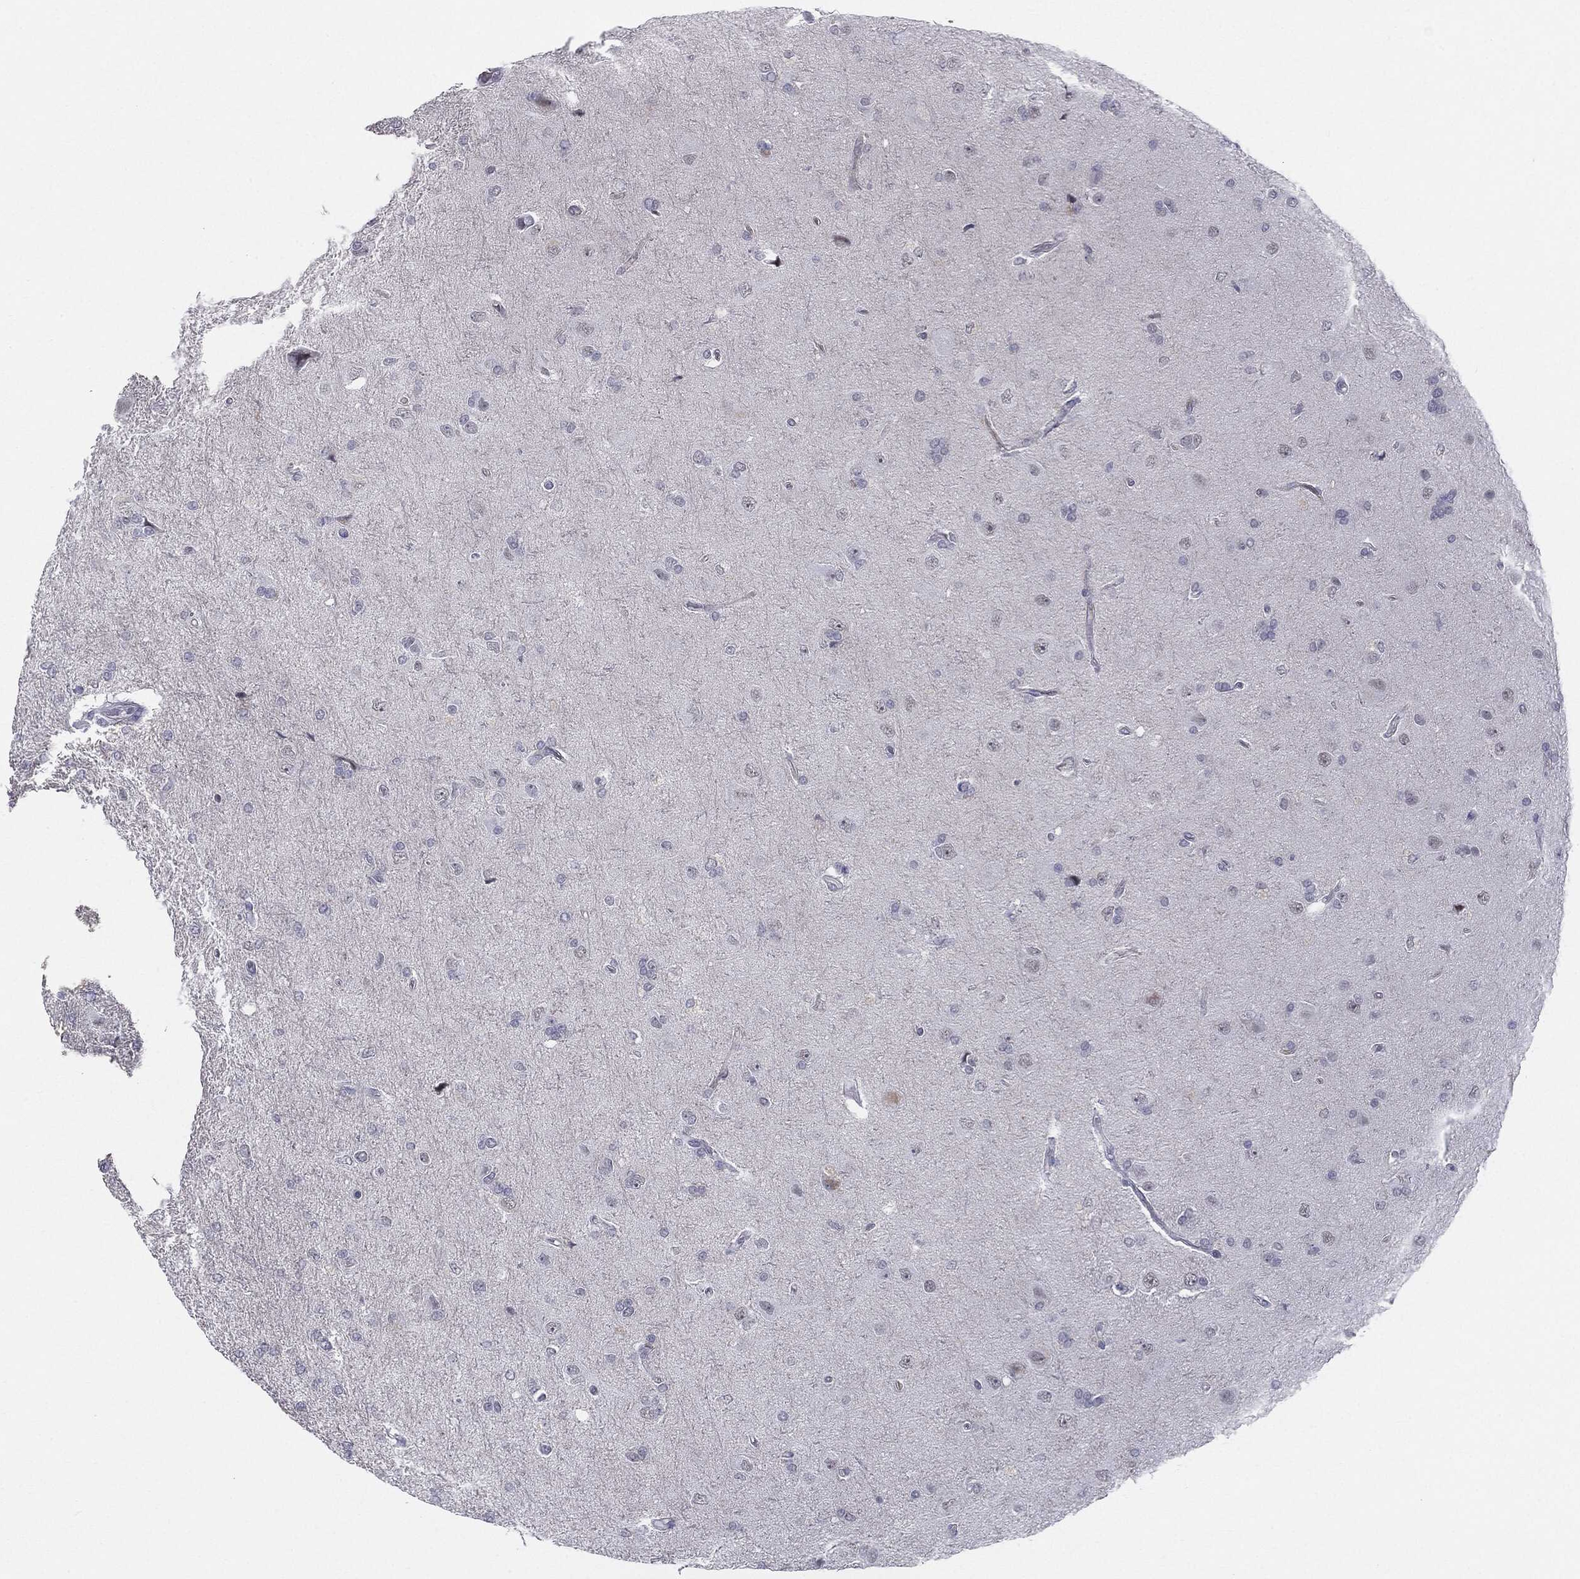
{"staining": {"intensity": "negative", "quantity": "none", "location": "none"}, "tissue": "glioma", "cell_type": "Tumor cells", "image_type": "cancer", "snomed": [{"axis": "morphology", "description": "Glioma, malignant, High grade"}, {"axis": "topography", "description": "Cerebral cortex"}], "caption": "Tumor cells show no significant staining in malignant glioma (high-grade). Nuclei are stained in blue.", "gene": "SLC5A5", "patient": {"sex": "male", "age": 70}}